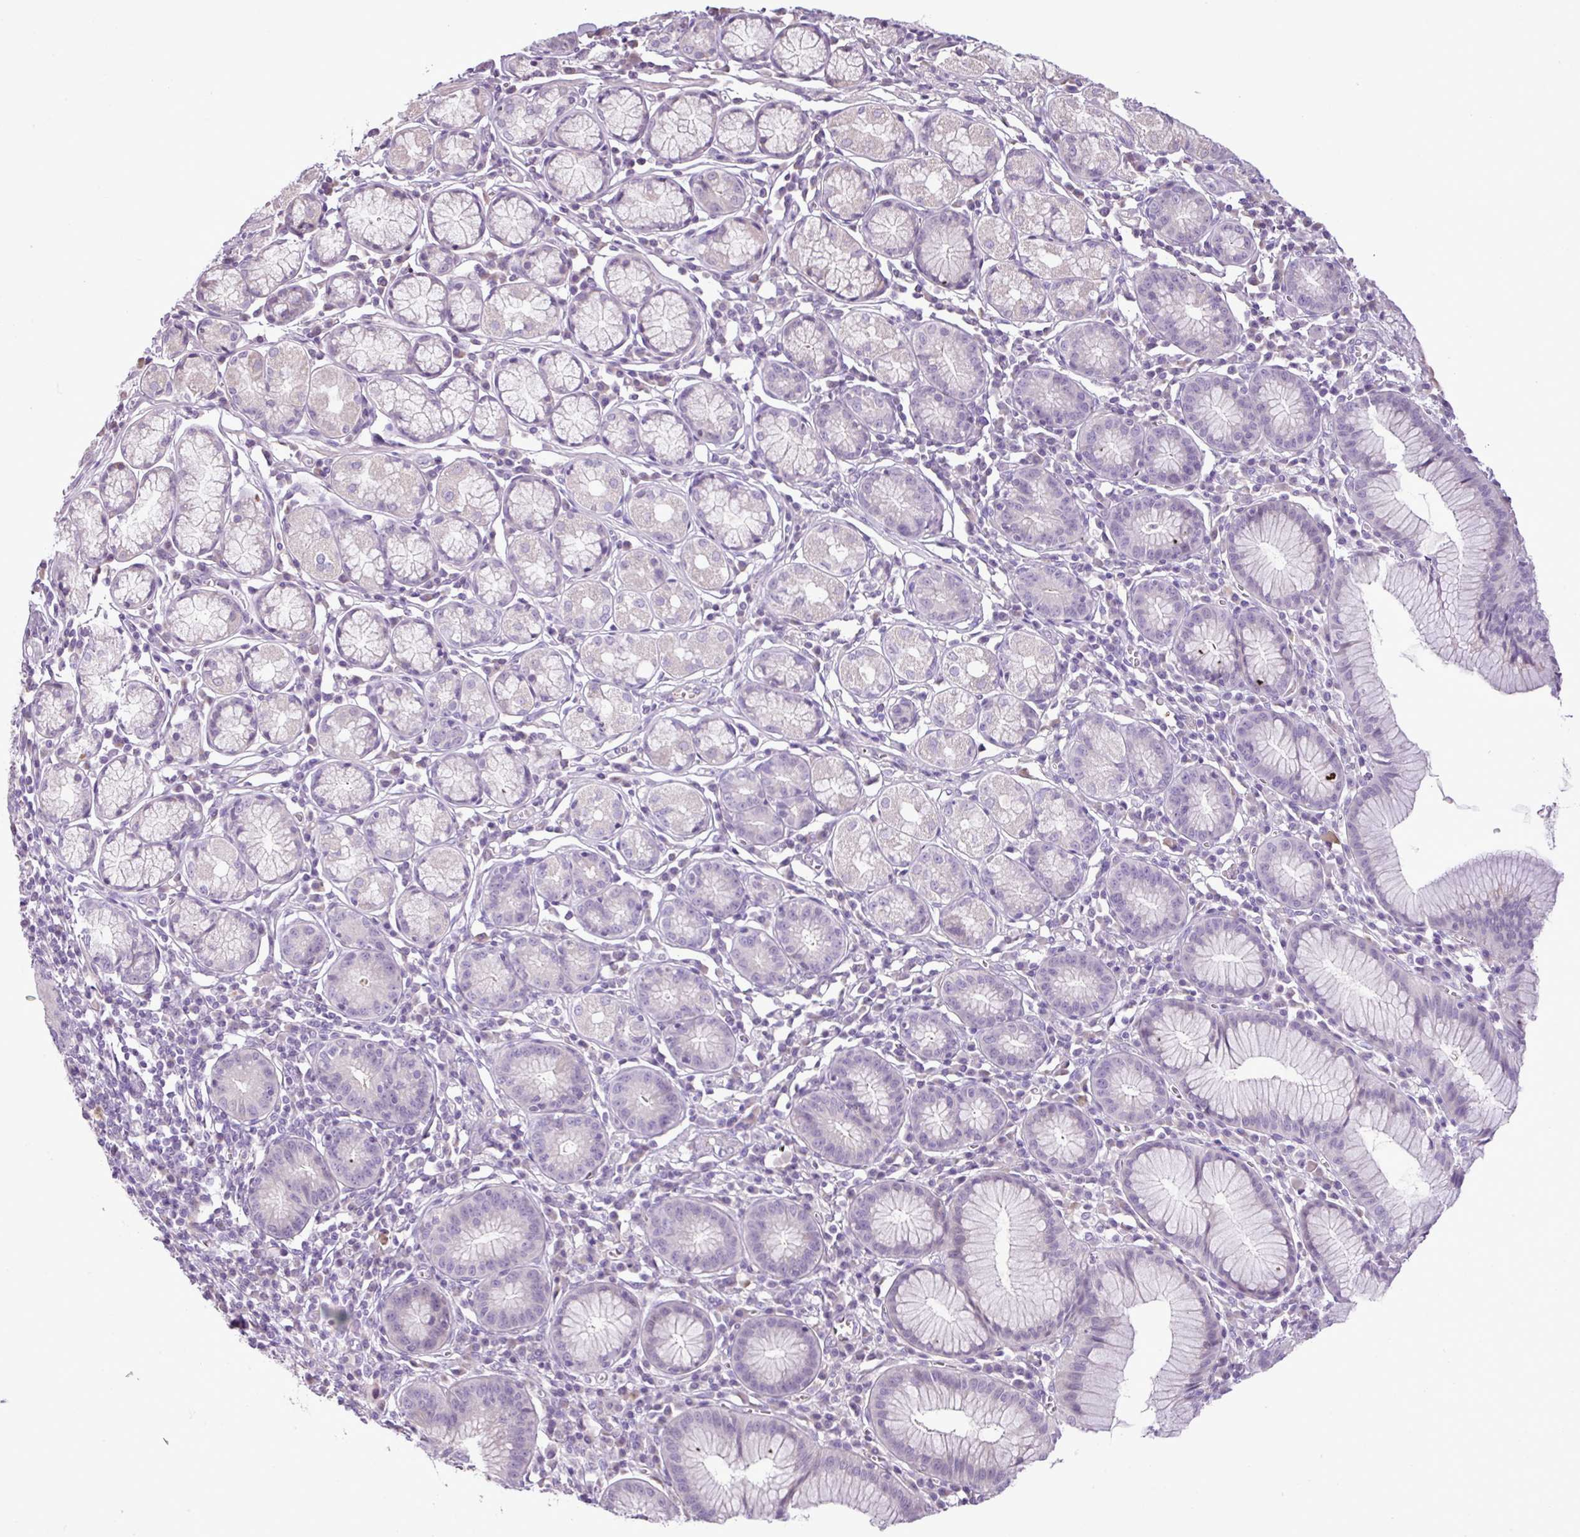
{"staining": {"intensity": "weak", "quantity": "<25%", "location": "cytoplasmic/membranous"}, "tissue": "stomach", "cell_type": "Glandular cells", "image_type": "normal", "snomed": [{"axis": "morphology", "description": "Normal tissue, NOS"}, {"axis": "topography", "description": "Stomach"}], "caption": "The immunohistochemistry (IHC) photomicrograph has no significant staining in glandular cells of stomach.", "gene": "DNAJB13", "patient": {"sex": "male", "age": 55}}